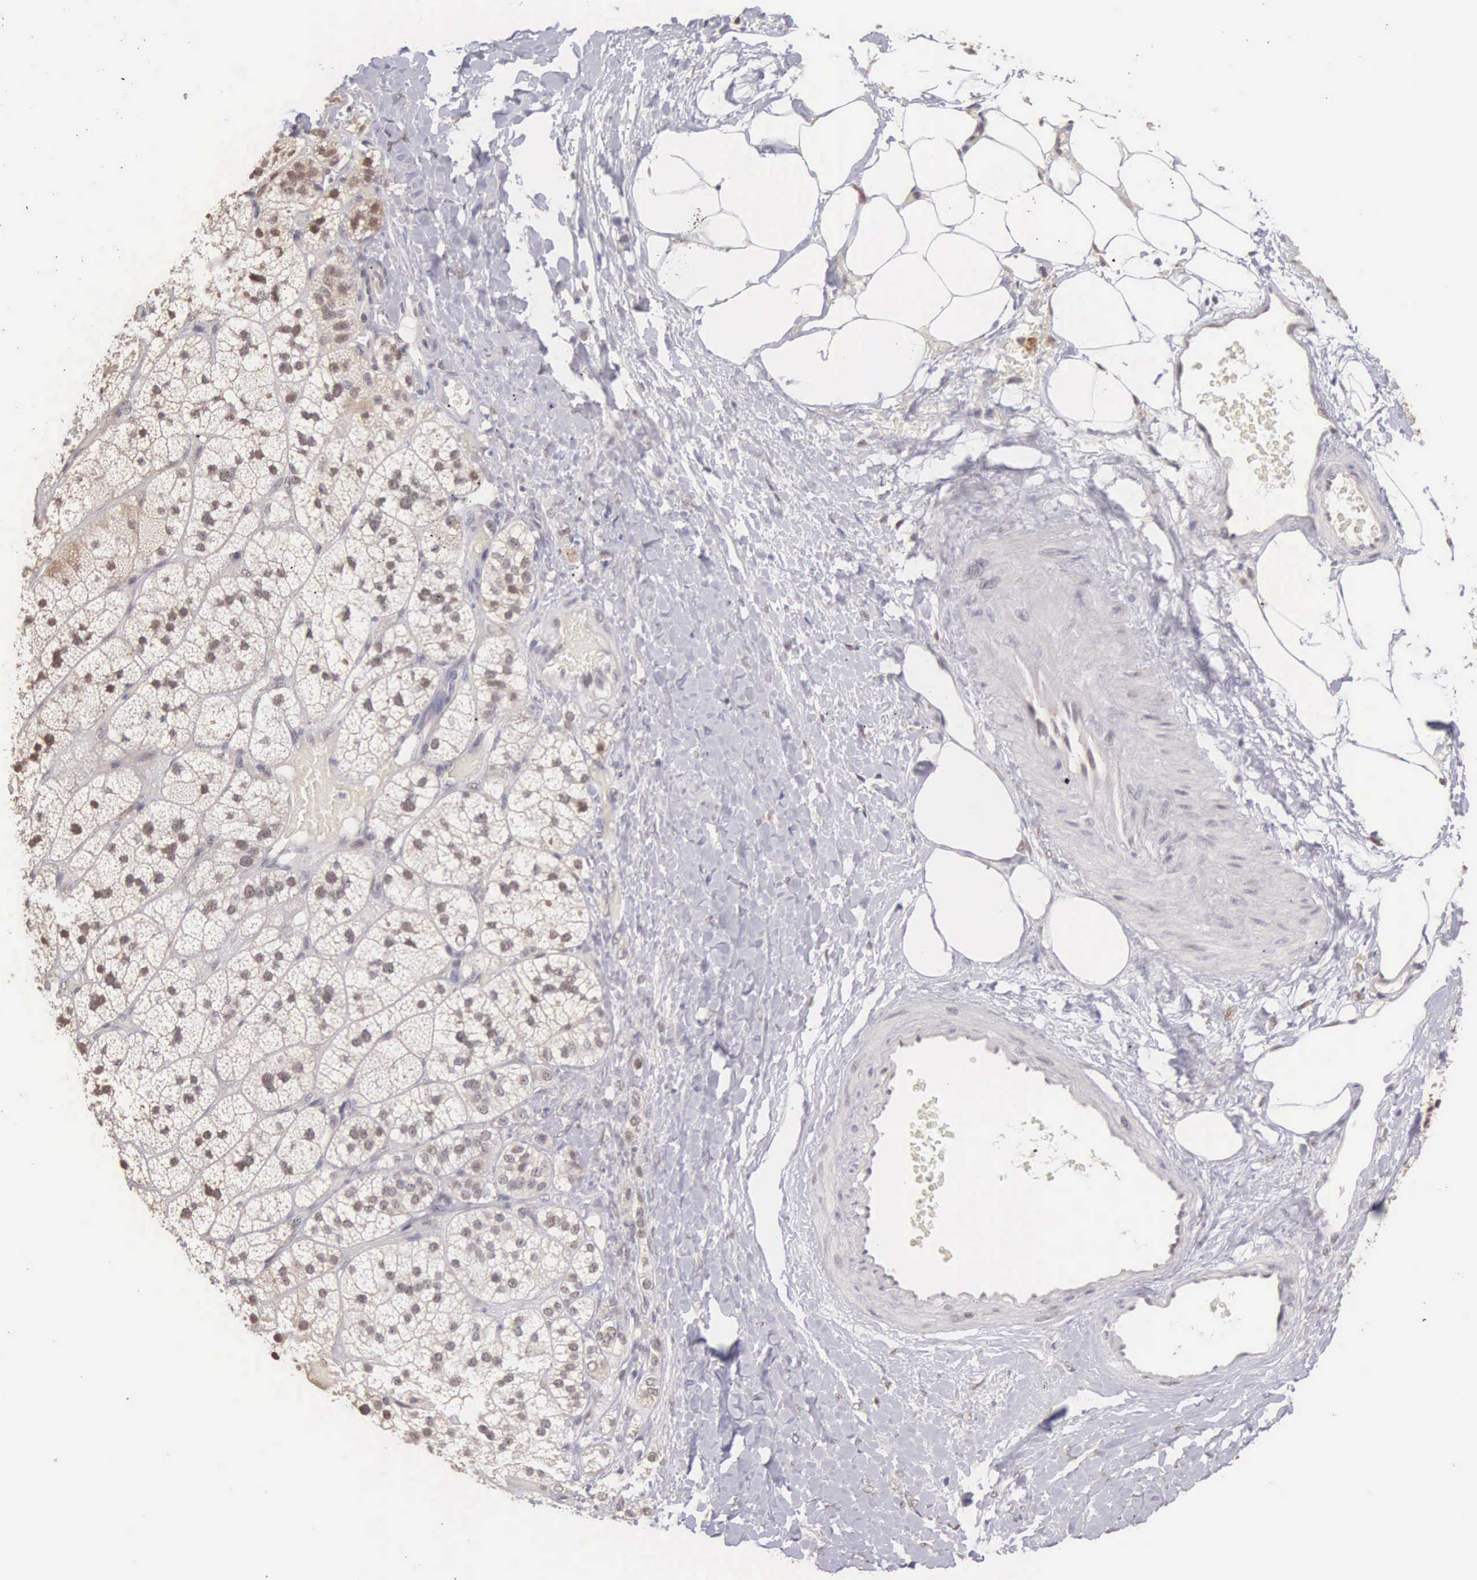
{"staining": {"intensity": "weak", "quantity": "<25%", "location": "nuclear"}, "tissue": "adrenal gland", "cell_type": "Glandular cells", "image_type": "normal", "snomed": [{"axis": "morphology", "description": "Normal tissue, NOS"}, {"axis": "topography", "description": "Adrenal gland"}], "caption": "Immunohistochemistry (IHC) image of unremarkable human adrenal gland stained for a protein (brown), which displays no staining in glandular cells. The staining is performed using DAB (3,3'-diaminobenzidine) brown chromogen with nuclei counter-stained in using hematoxylin.", "gene": "HMGXB4", "patient": {"sex": "male", "age": 57}}